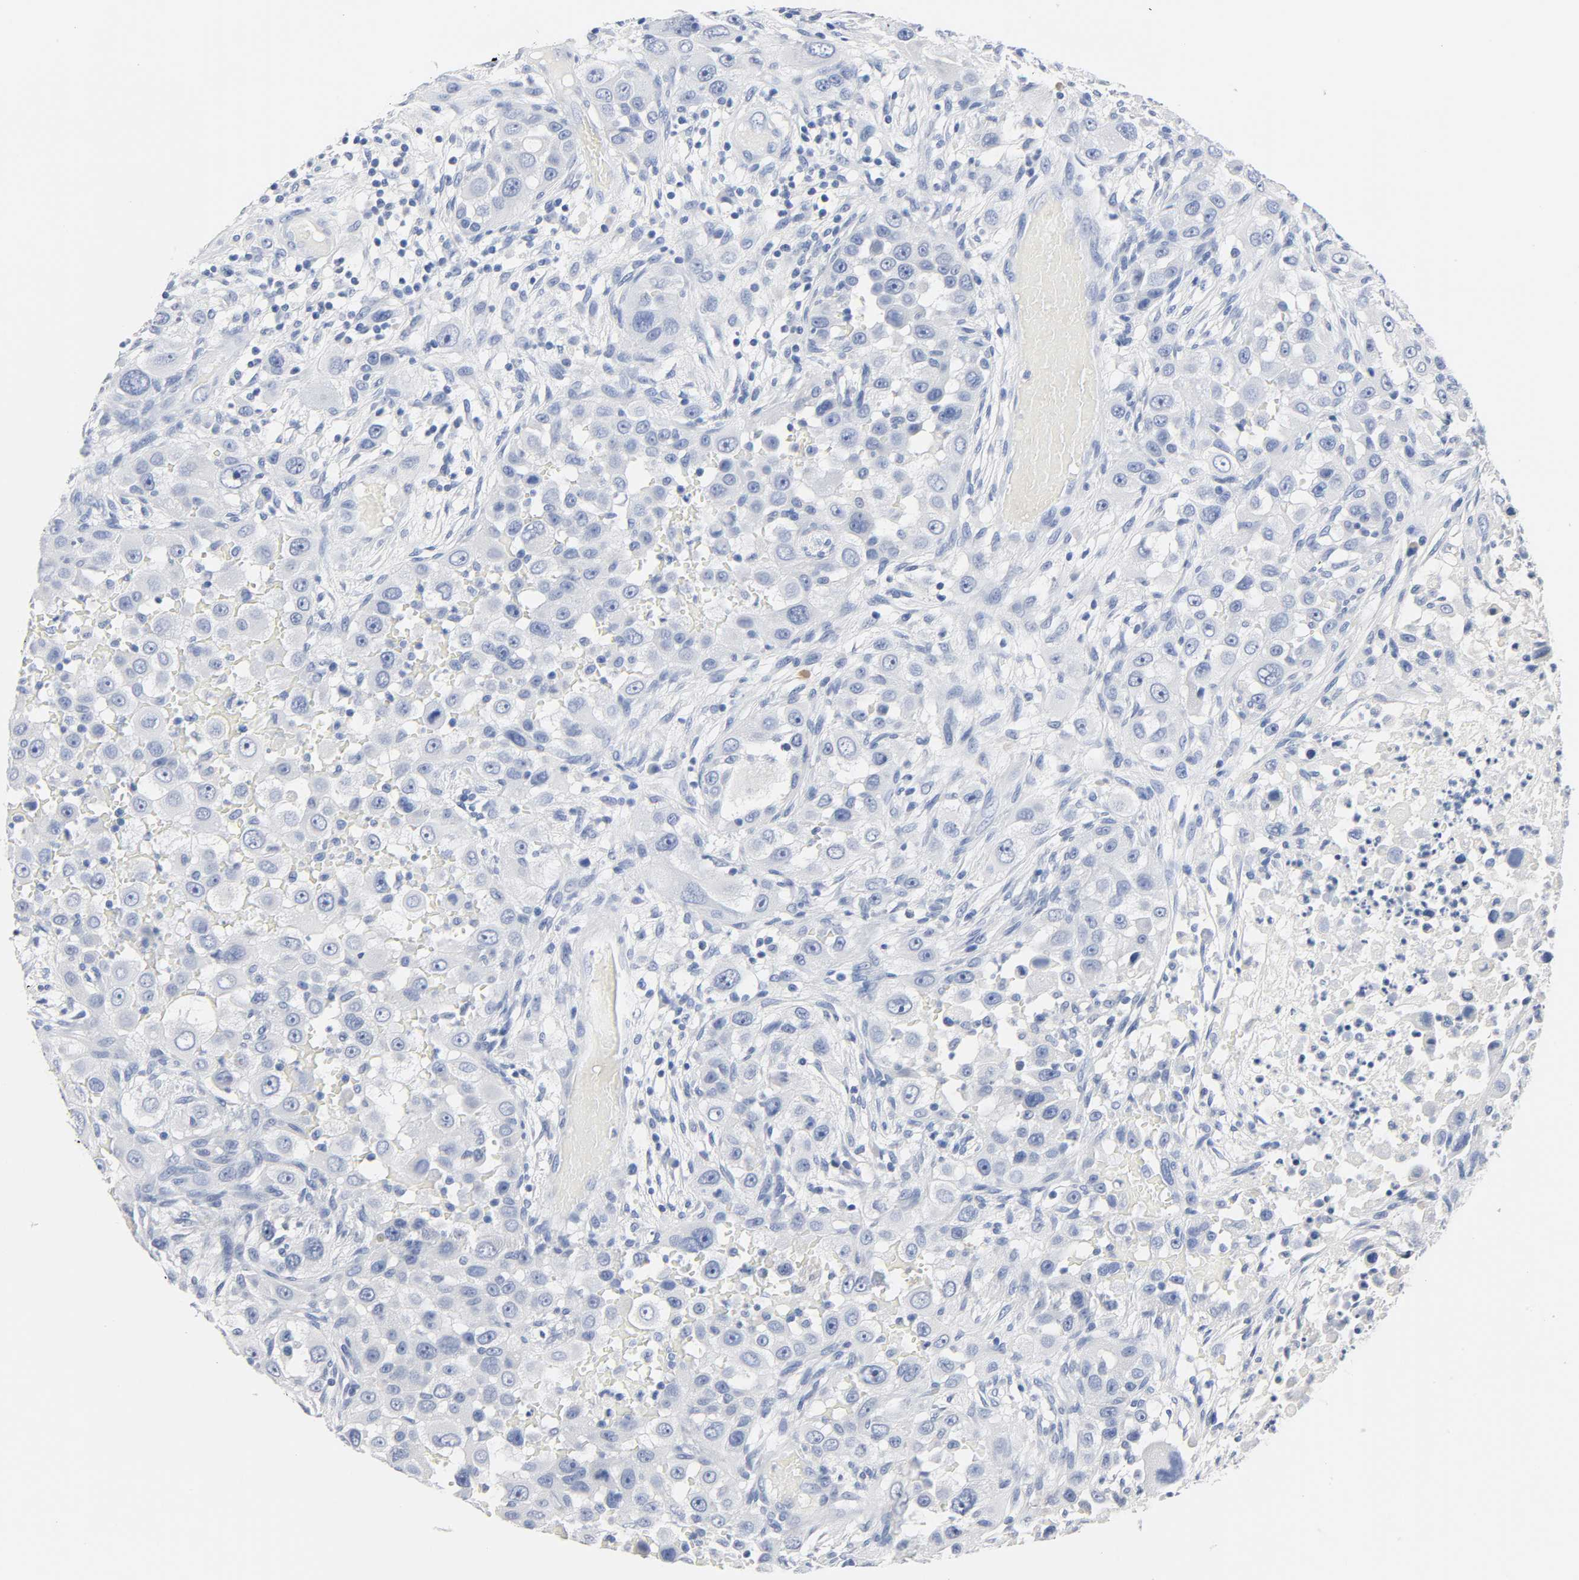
{"staining": {"intensity": "negative", "quantity": "none", "location": "none"}, "tissue": "head and neck cancer", "cell_type": "Tumor cells", "image_type": "cancer", "snomed": [{"axis": "morphology", "description": "Carcinoma, NOS"}, {"axis": "topography", "description": "Head-Neck"}], "caption": "Tumor cells show no significant positivity in head and neck carcinoma.", "gene": "ACP3", "patient": {"sex": "male", "age": 87}}